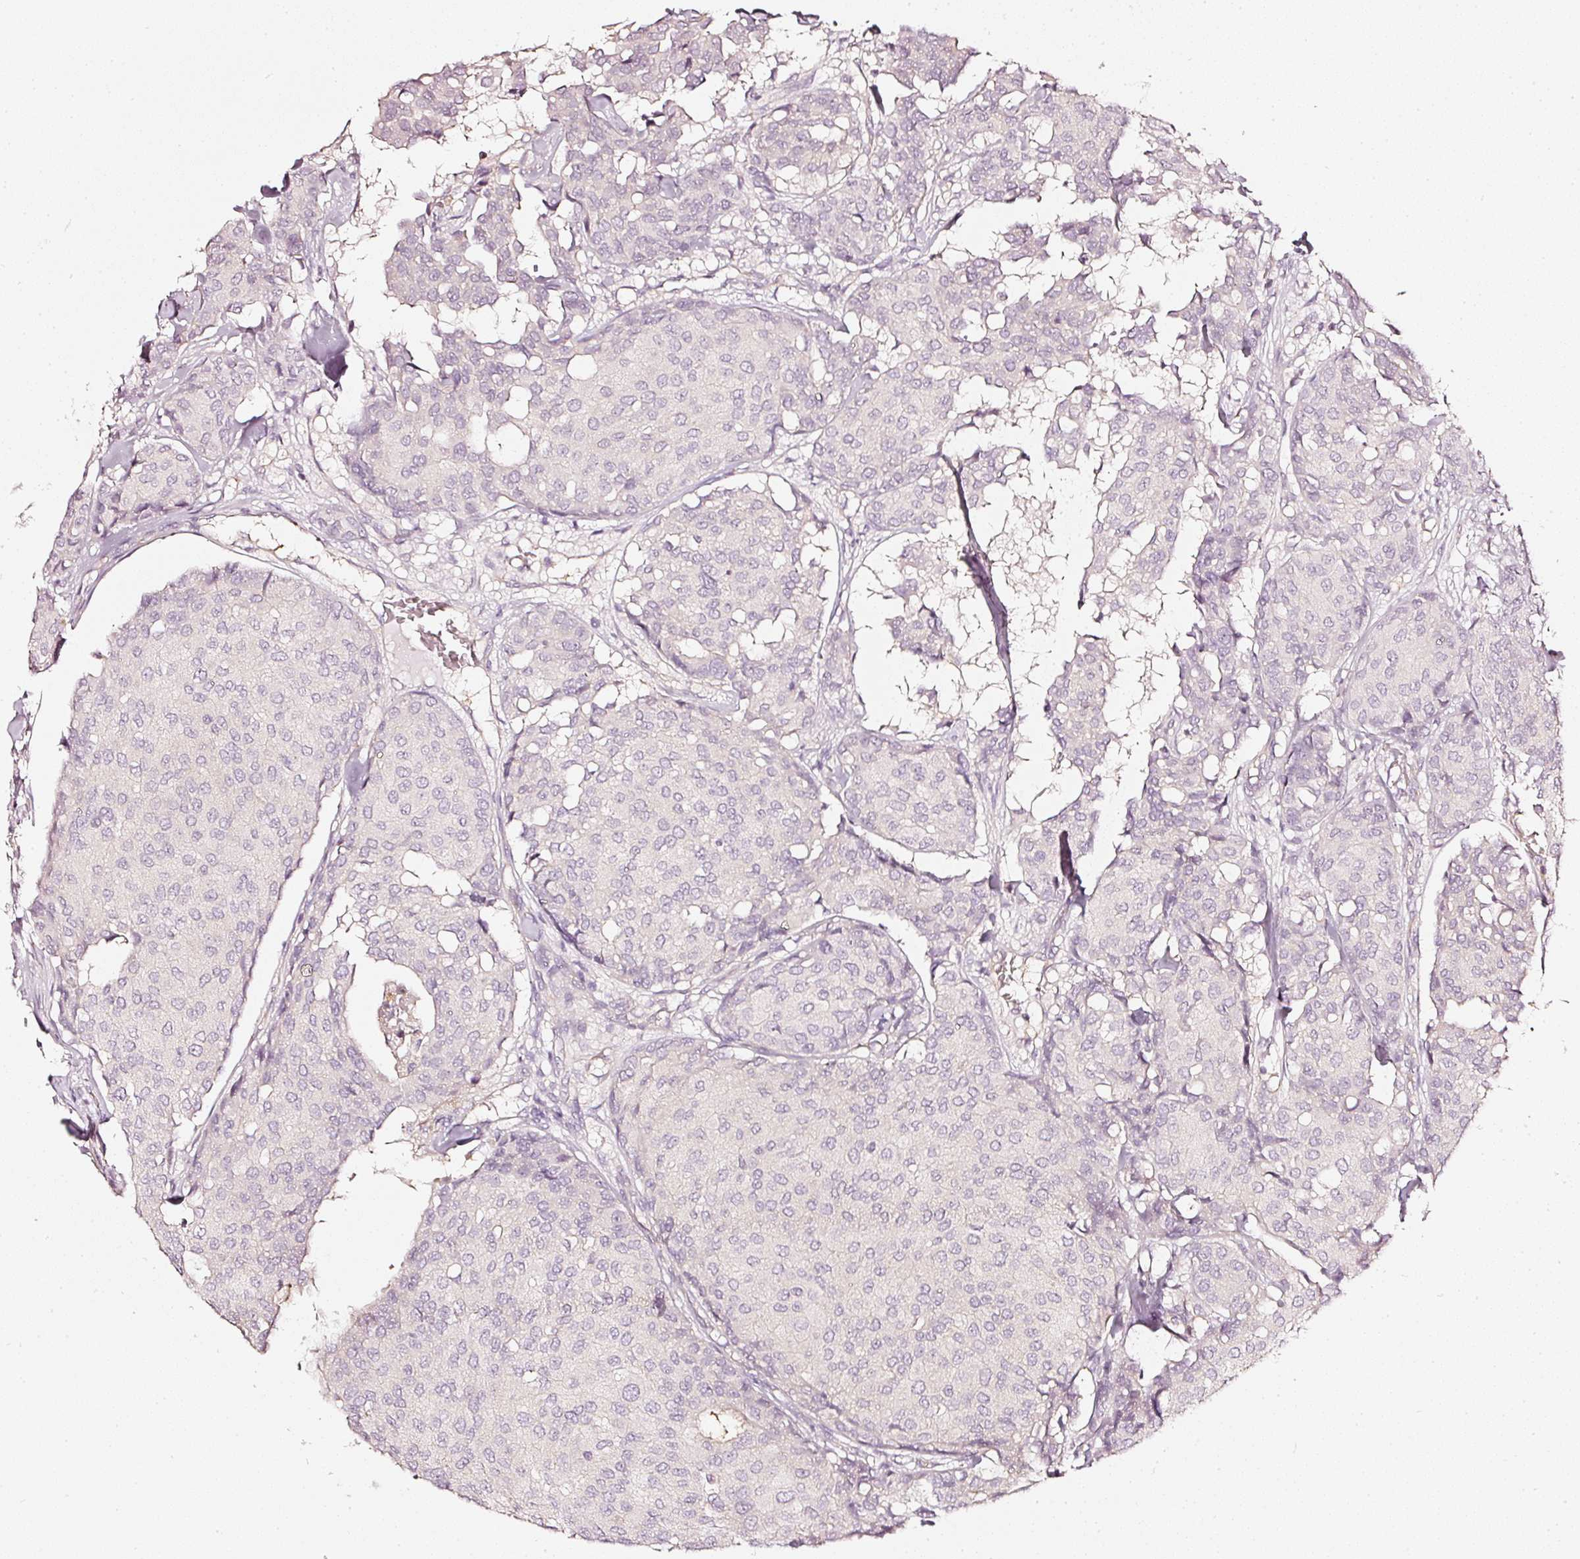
{"staining": {"intensity": "negative", "quantity": "none", "location": "none"}, "tissue": "breast cancer", "cell_type": "Tumor cells", "image_type": "cancer", "snomed": [{"axis": "morphology", "description": "Duct carcinoma"}, {"axis": "topography", "description": "Breast"}], "caption": "Micrograph shows no significant protein expression in tumor cells of breast cancer. Nuclei are stained in blue.", "gene": "CNP", "patient": {"sex": "female", "age": 75}}